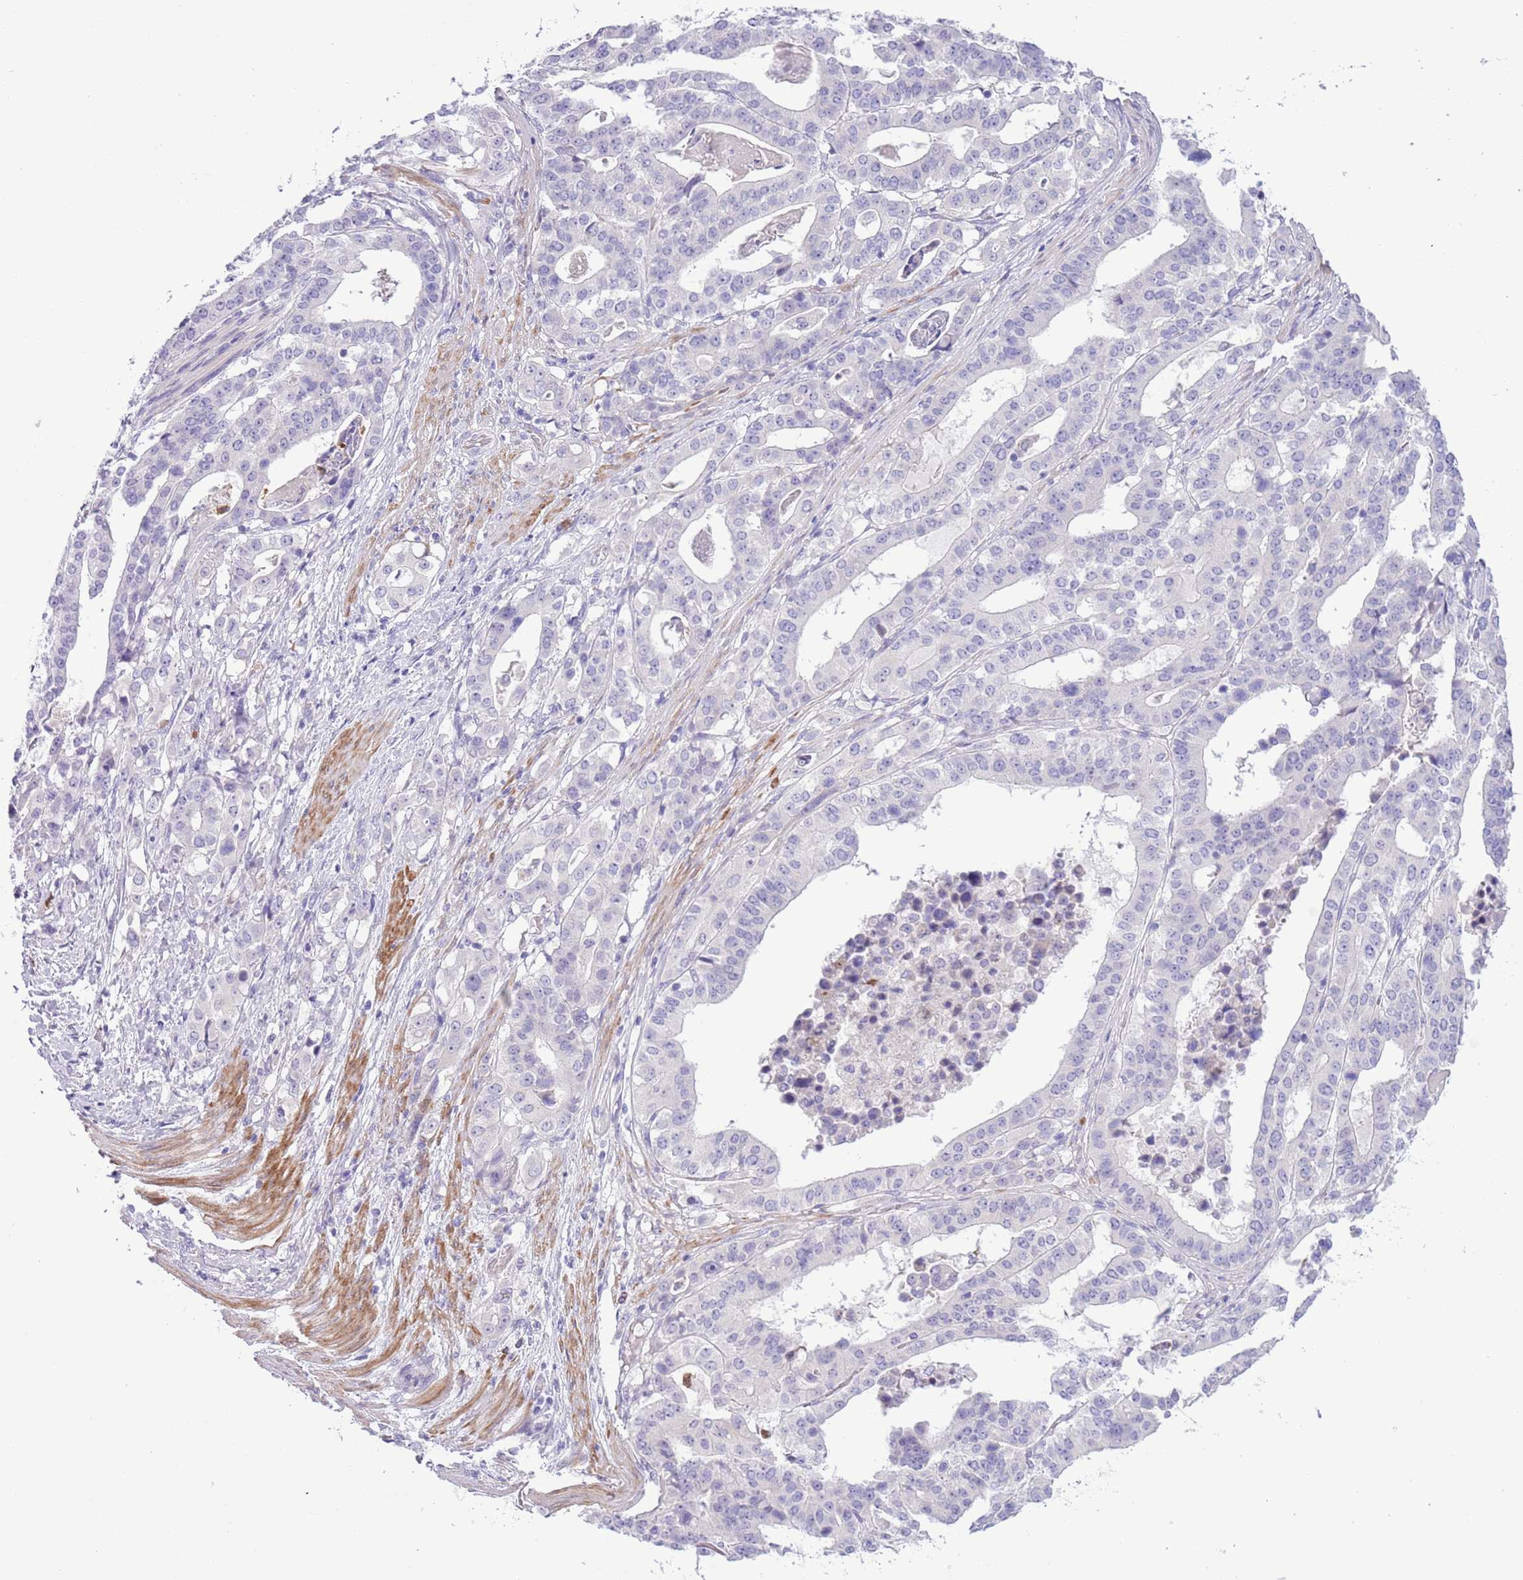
{"staining": {"intensity": "negative", "quantity": "none", "location": "none"}, "tissue": "stomach cancer", "cell_type": "Tumor cells", "image_type": "cancer", "snomed": [{"axis": "morphology", "description": "Adenocarcinoma, NOS"}, {"axis": "topography", "description": "Stomach"}], "caption": "The histopathology image exhibits no staining of tumor cells in adenocarcinoma (stomach).", "gene": "OR6M1", "patient": {"sex": "male", "age": 48}}